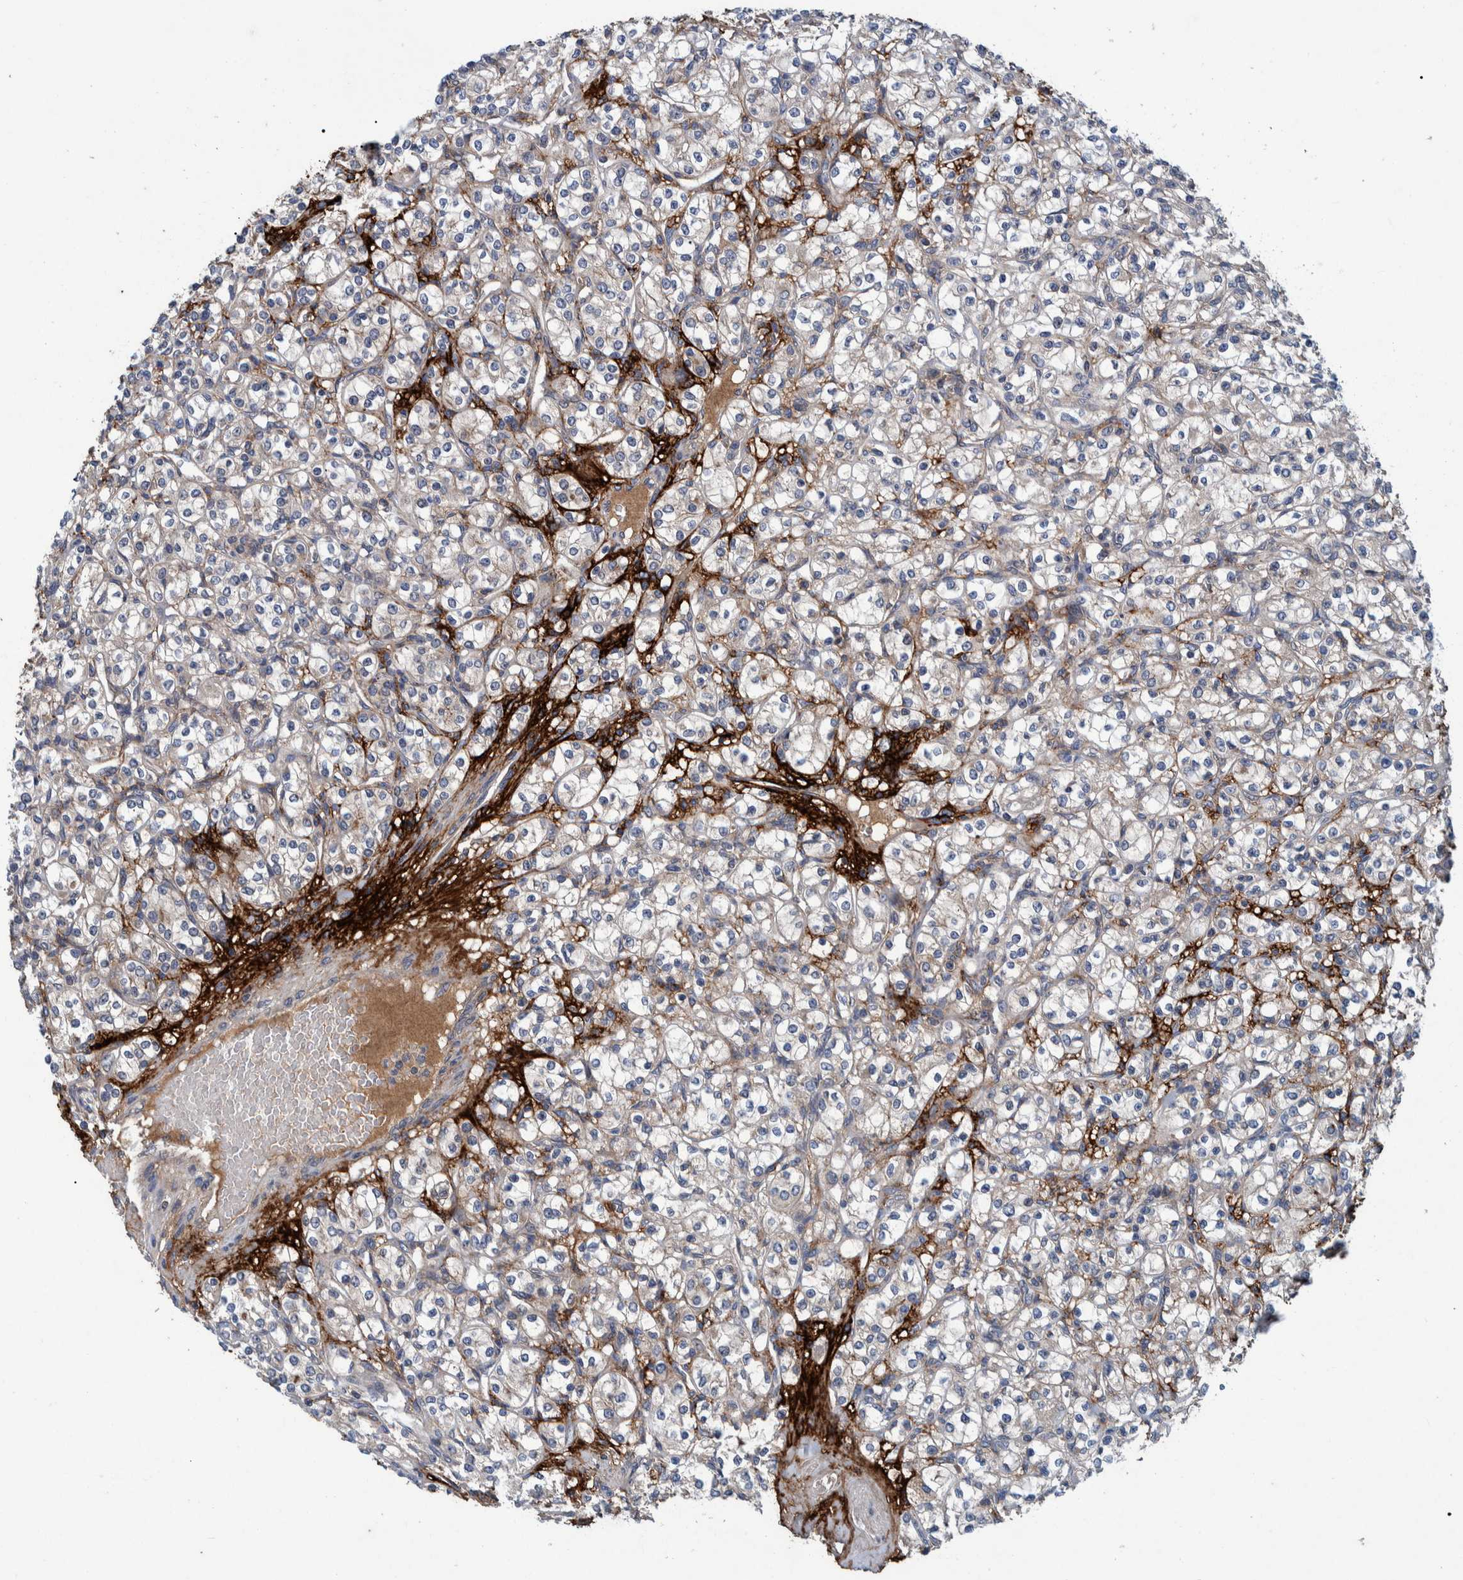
{"staining": {"intensity": "negative", "quantity": "none", "location": "none"}, "tissue": "renal cancer", "cell_type": "Tumor cells", "image_type": "cancer", "snomed": [{"axis": "morphology", "description": "Adenocarcinoma, NOS"}, {"axis": "topography", "description": "Kidney"}], "caption": "A histopathology image of human renal adenocarcinoma is negative for staining in tumor cells. Brightfield microscopy of immunohistochemistry stained with DAB (3,3'-diaminobenzidine) (brown) and hematoxylin (blue), captured at high magnification.", "gene": "ITIH3", "patient": {"sex": "male", "age": 77}}